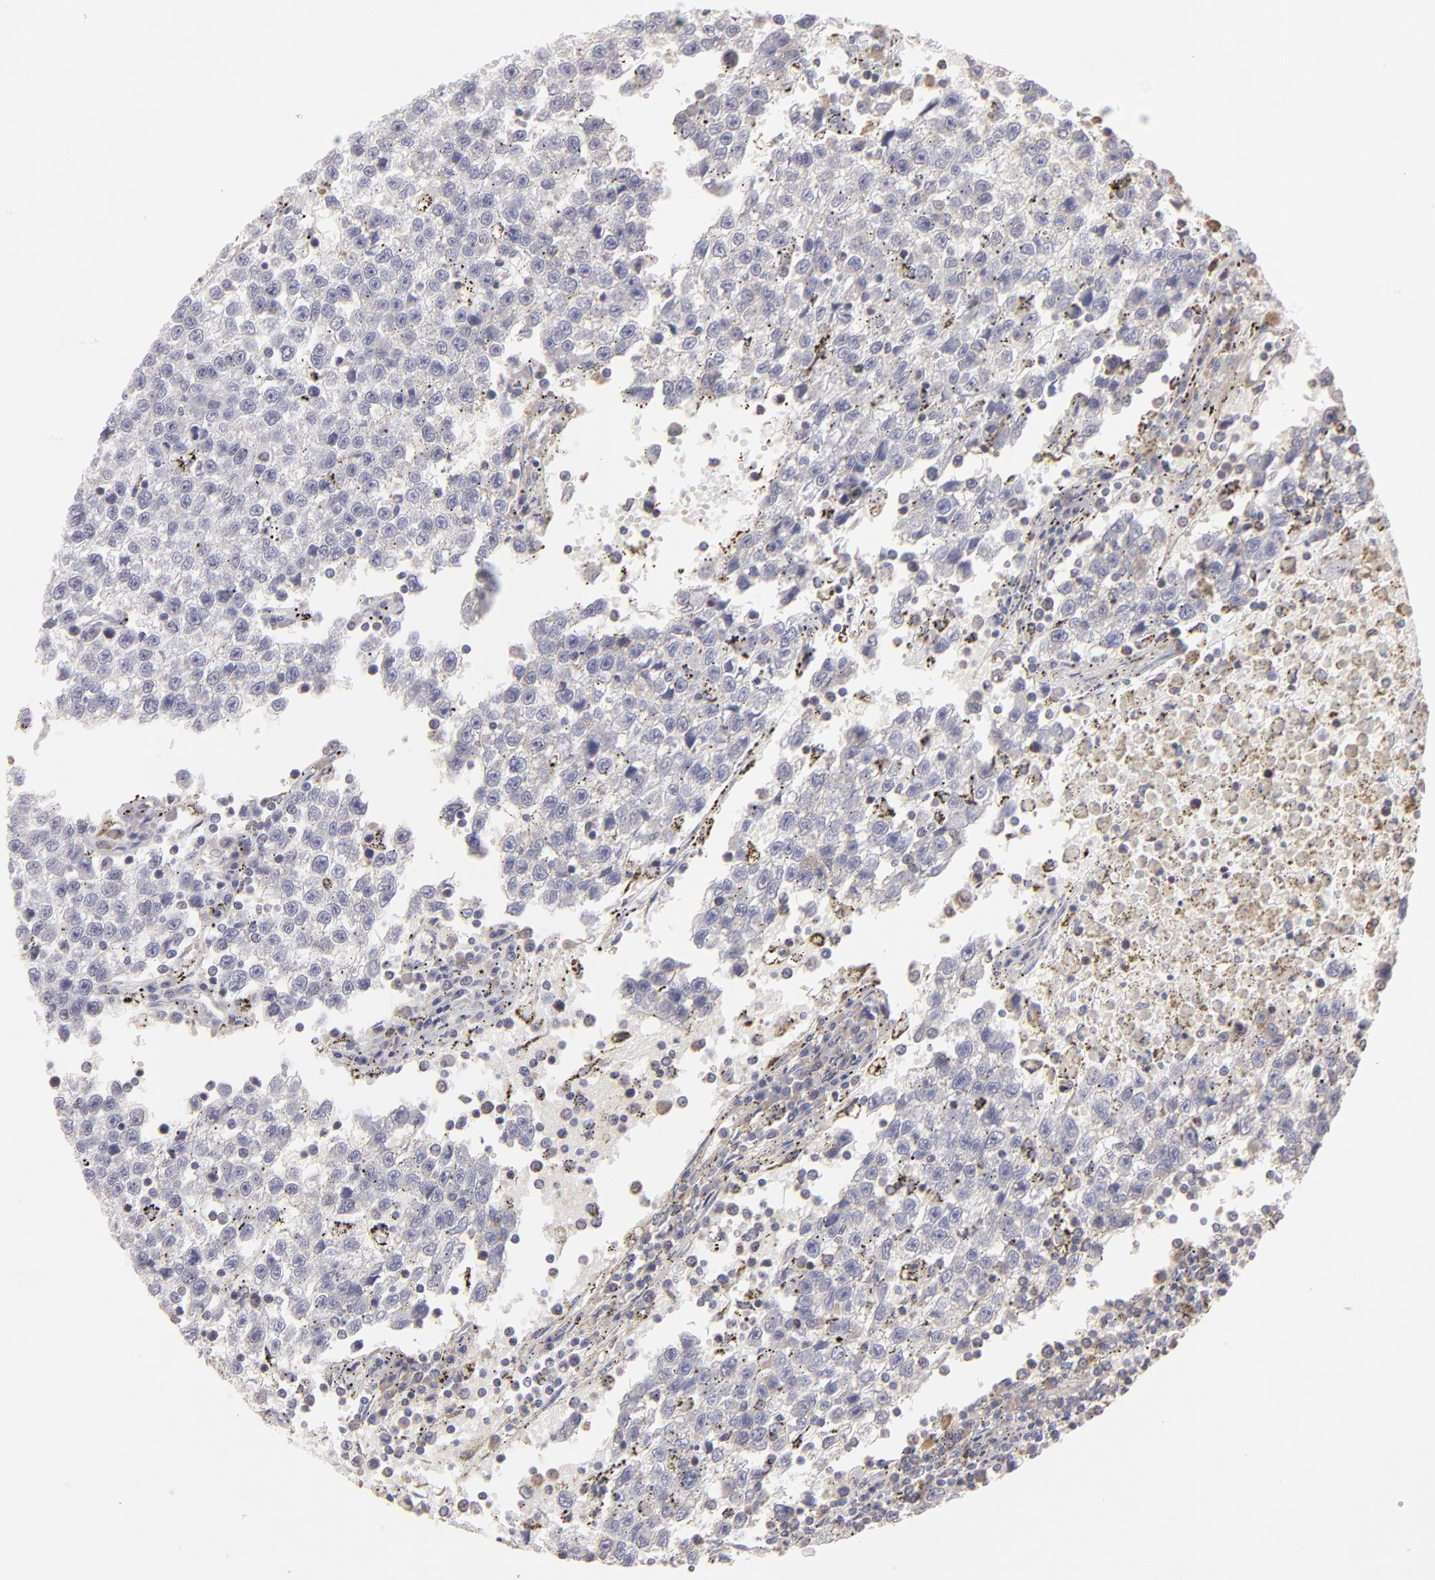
{"staining": {"intensity": "negative", "quantity": "none", "location": "none"}, "tissue": "testis cancer", "cell_type": "Tumor cells", "image_type": "cancer", "snomed": [{"axis": "morphology", "description": "Seminoma, NOS"}, {"axis": "topography", "description": "Testis"}], "caption": "DAB (3,3'-diaminobenzidine) immunohistochemical staining of testis cancer (seminoma) exhibits no significant staining in tumor cells.", "gene": "CALR", "patient": {"sex": "male", "age": 35}}